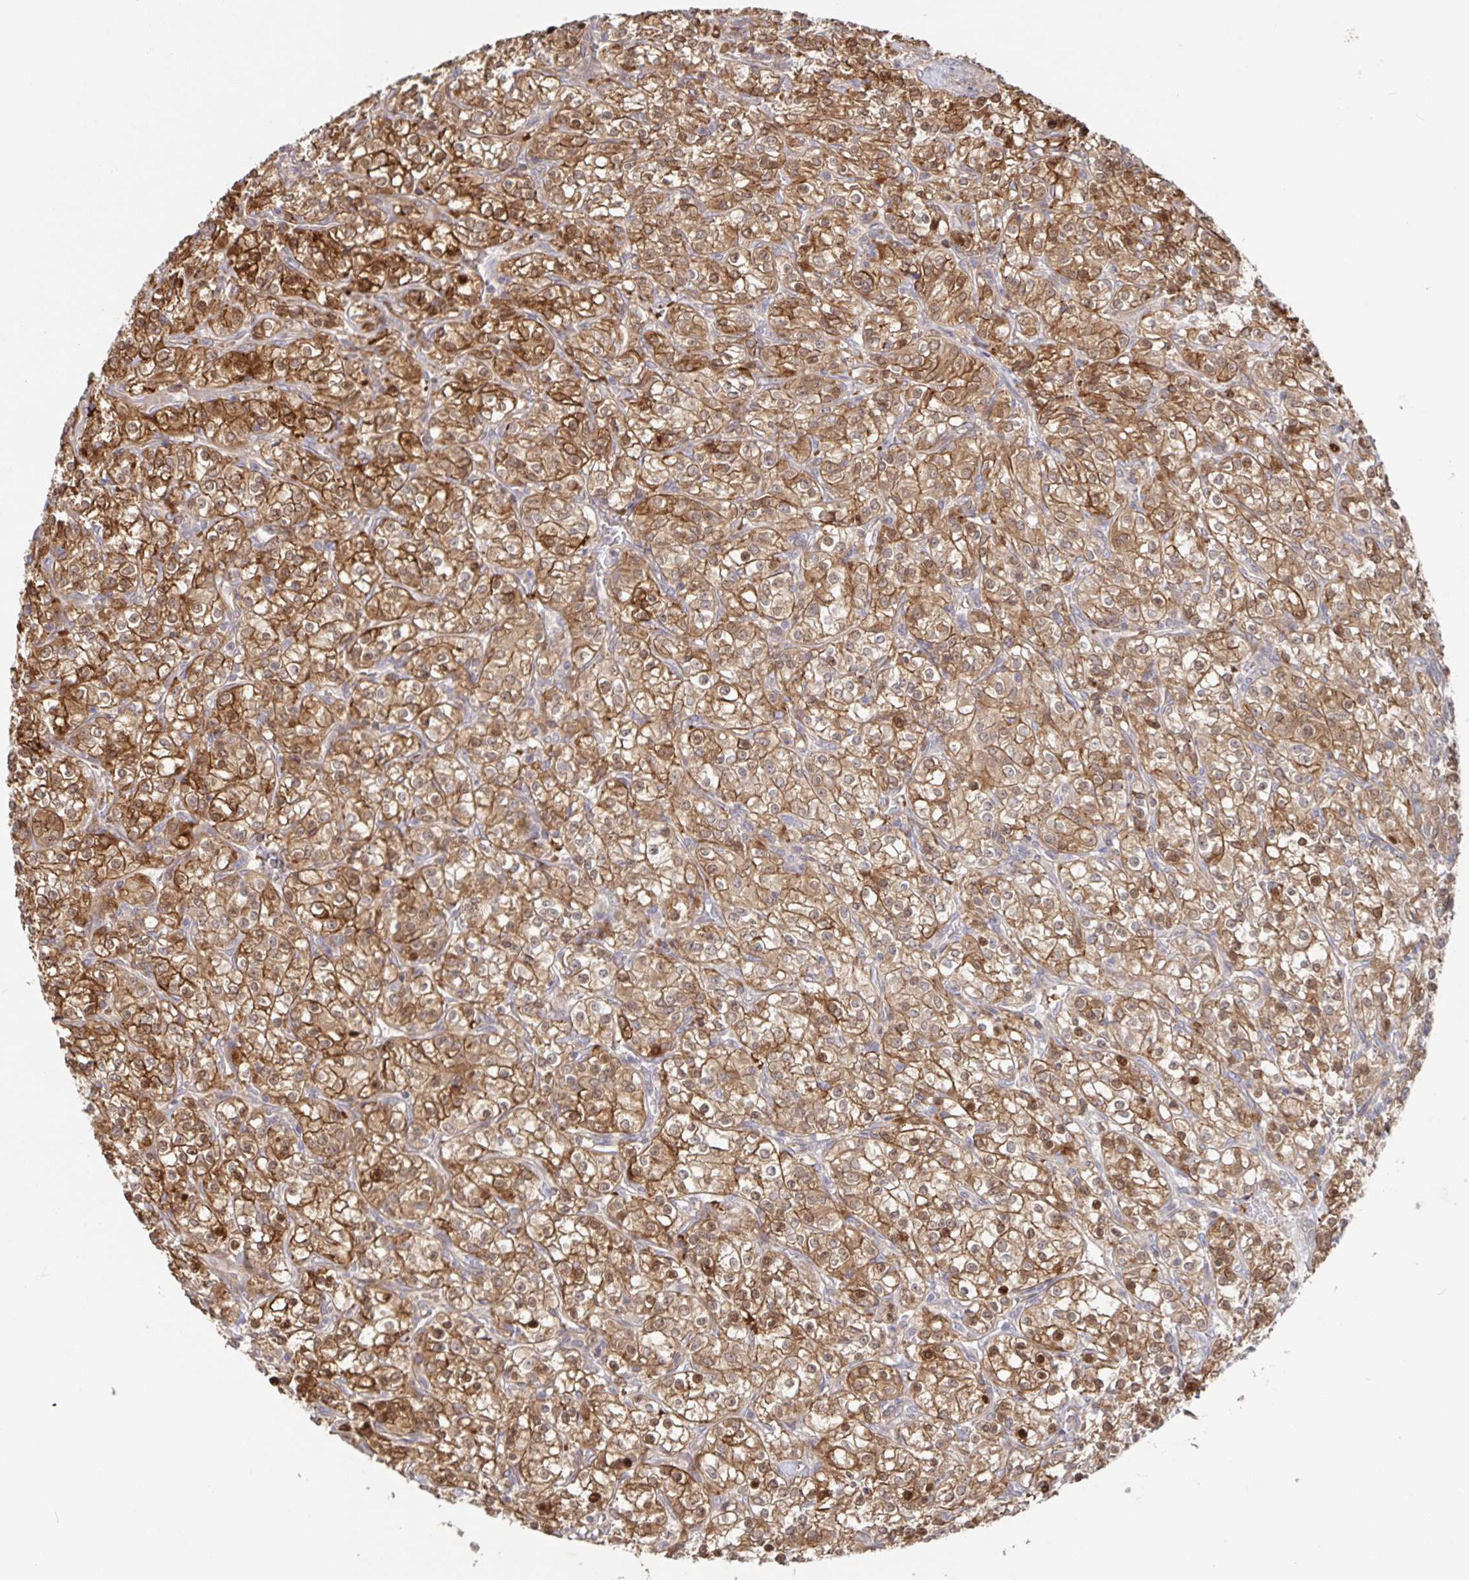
{"staining": {"intensity": "moderate", "quantity": ">75%", "location": "cytoplasmic/membranous,nuclear"}, "tissue": "renal cancer", "cell_type": "Tumor cells", "image_type": "cancer", "snomed": [{"axis": "morphology", "description": "Adenocarcinoma, NOS"}, {"axis": "topography", "description": "Kidney"}], "caption": "DAB immunohistochemical staining of human renal cancer displays moderate cytoplasmic/membranous and nuclear protein staining in about >75% of tumor cells.", "gene": "AACS", "patient": {"sex": "male", "age": 77}}